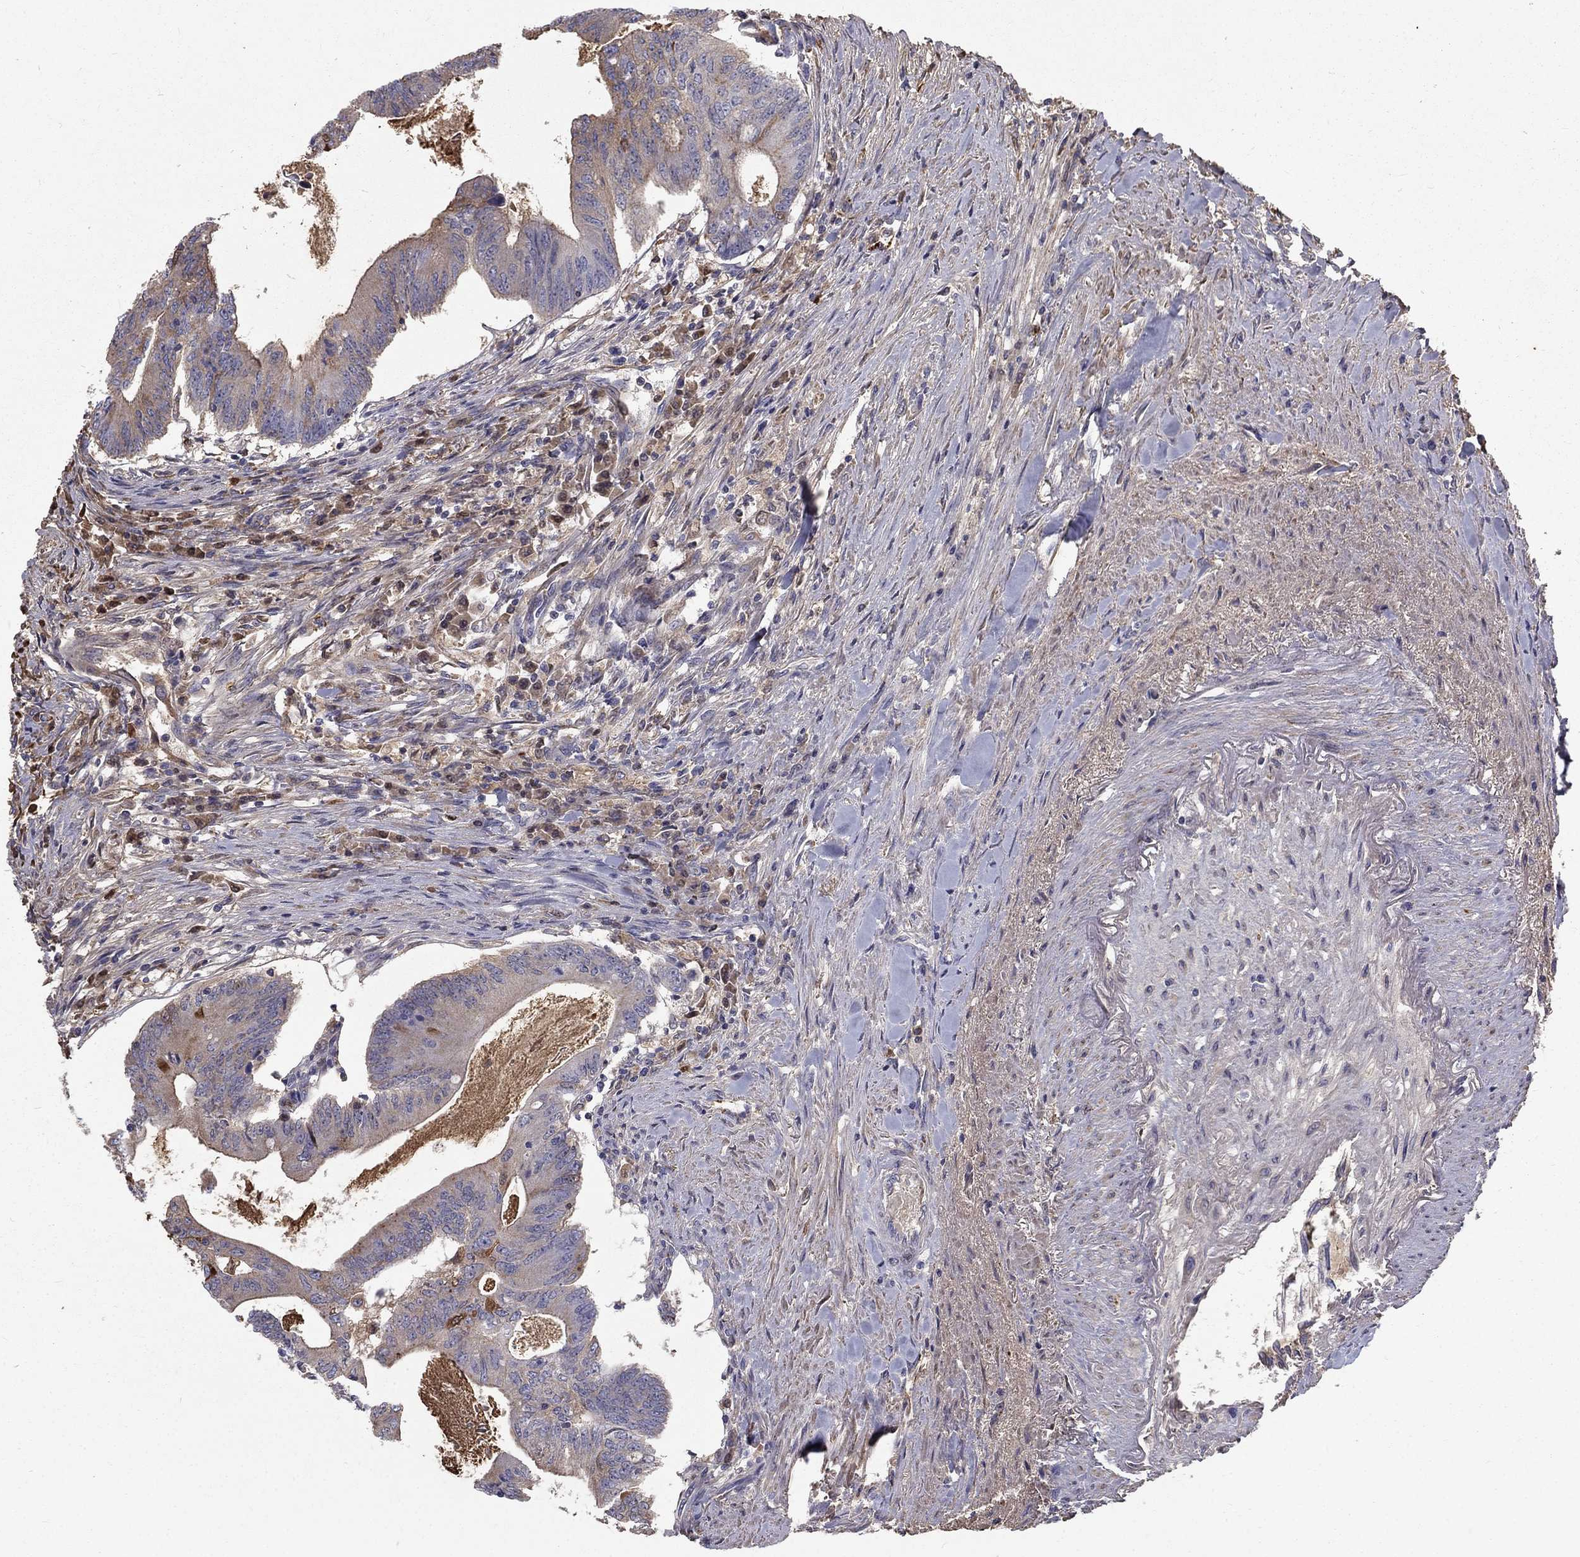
{"staining": {"intensity": "moderate", "quantity": "<25%", "location": "cytoplasmic/membranous"}, "tissue": "colorectal cancer", "cell_type": "Tumor cells", "image_type": "cancer", "snomed": [{"axis": "morphology", "description": "Adenocarcinoma, NOS"}, {"axis": "topography", "description": "Colon"}], "caption": "Protein expression analysis of adenocarcinoma (colorectal) exhibits moderate cytoplasmic/membranous expression in approximately <25% of tumor cells. (Brightfield microscopy of DAB IHC at high magnification).", "gene": "EPDR1", "patient": {"sex": "female", "age": 70}}